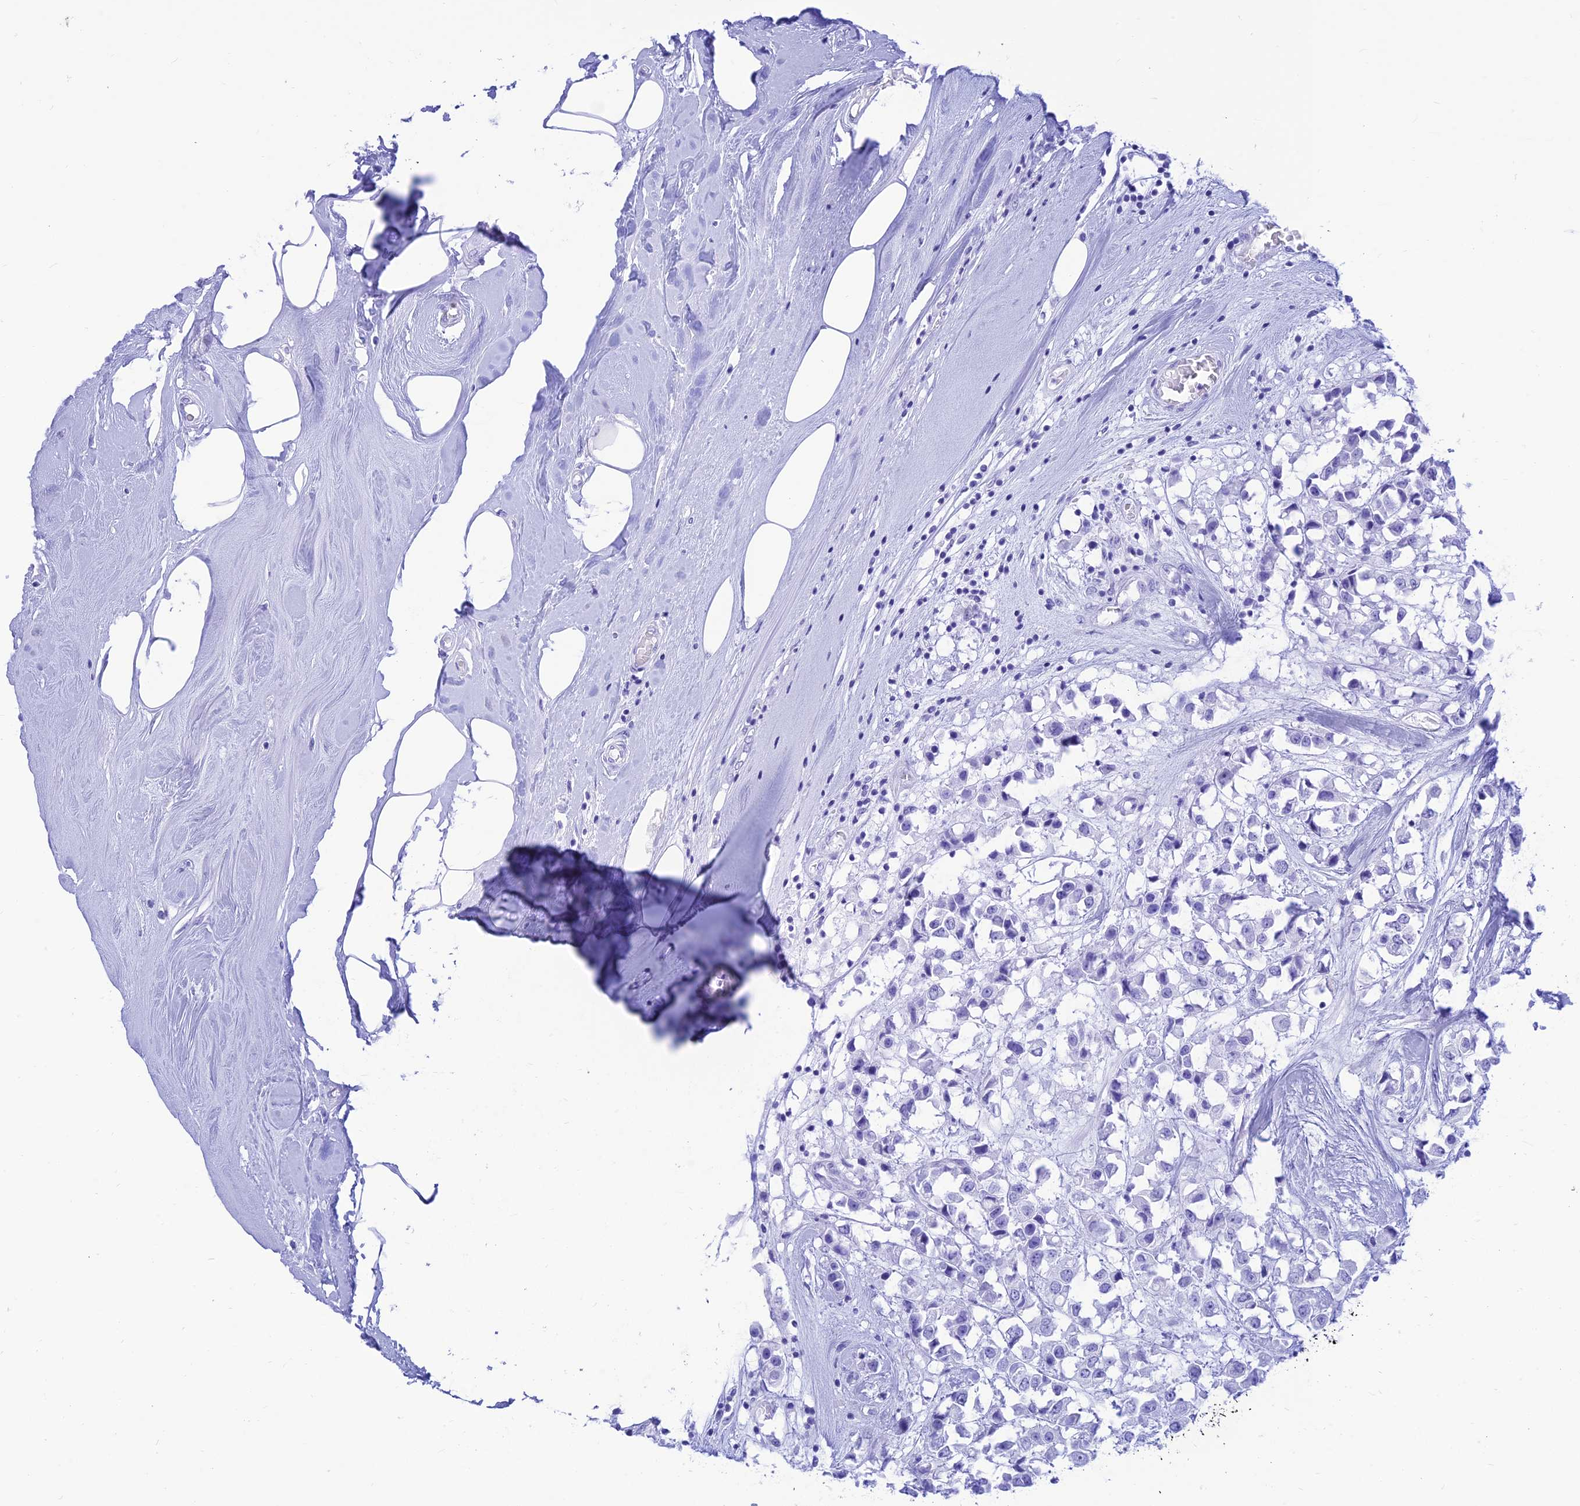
{"staining": {"intensity": "negative", "quantity": "none", "location": "none"}, "tissue": "breast cancer", "cell_type": "Tumor cells", "image_type": "cancer", "snomed": [{"axis": "morphology", "description": "Duct carcinoma"}, {"axis": "topography", "description": "Breast"}], "caption": "An IHC image of breast infiltrating ductal carcinoma is shown. There is no staining in tumor cells of breast infiltrating ductal carcinoma.", "gene": "PRNP", "patient": {"sex": "female", "age": 61}}